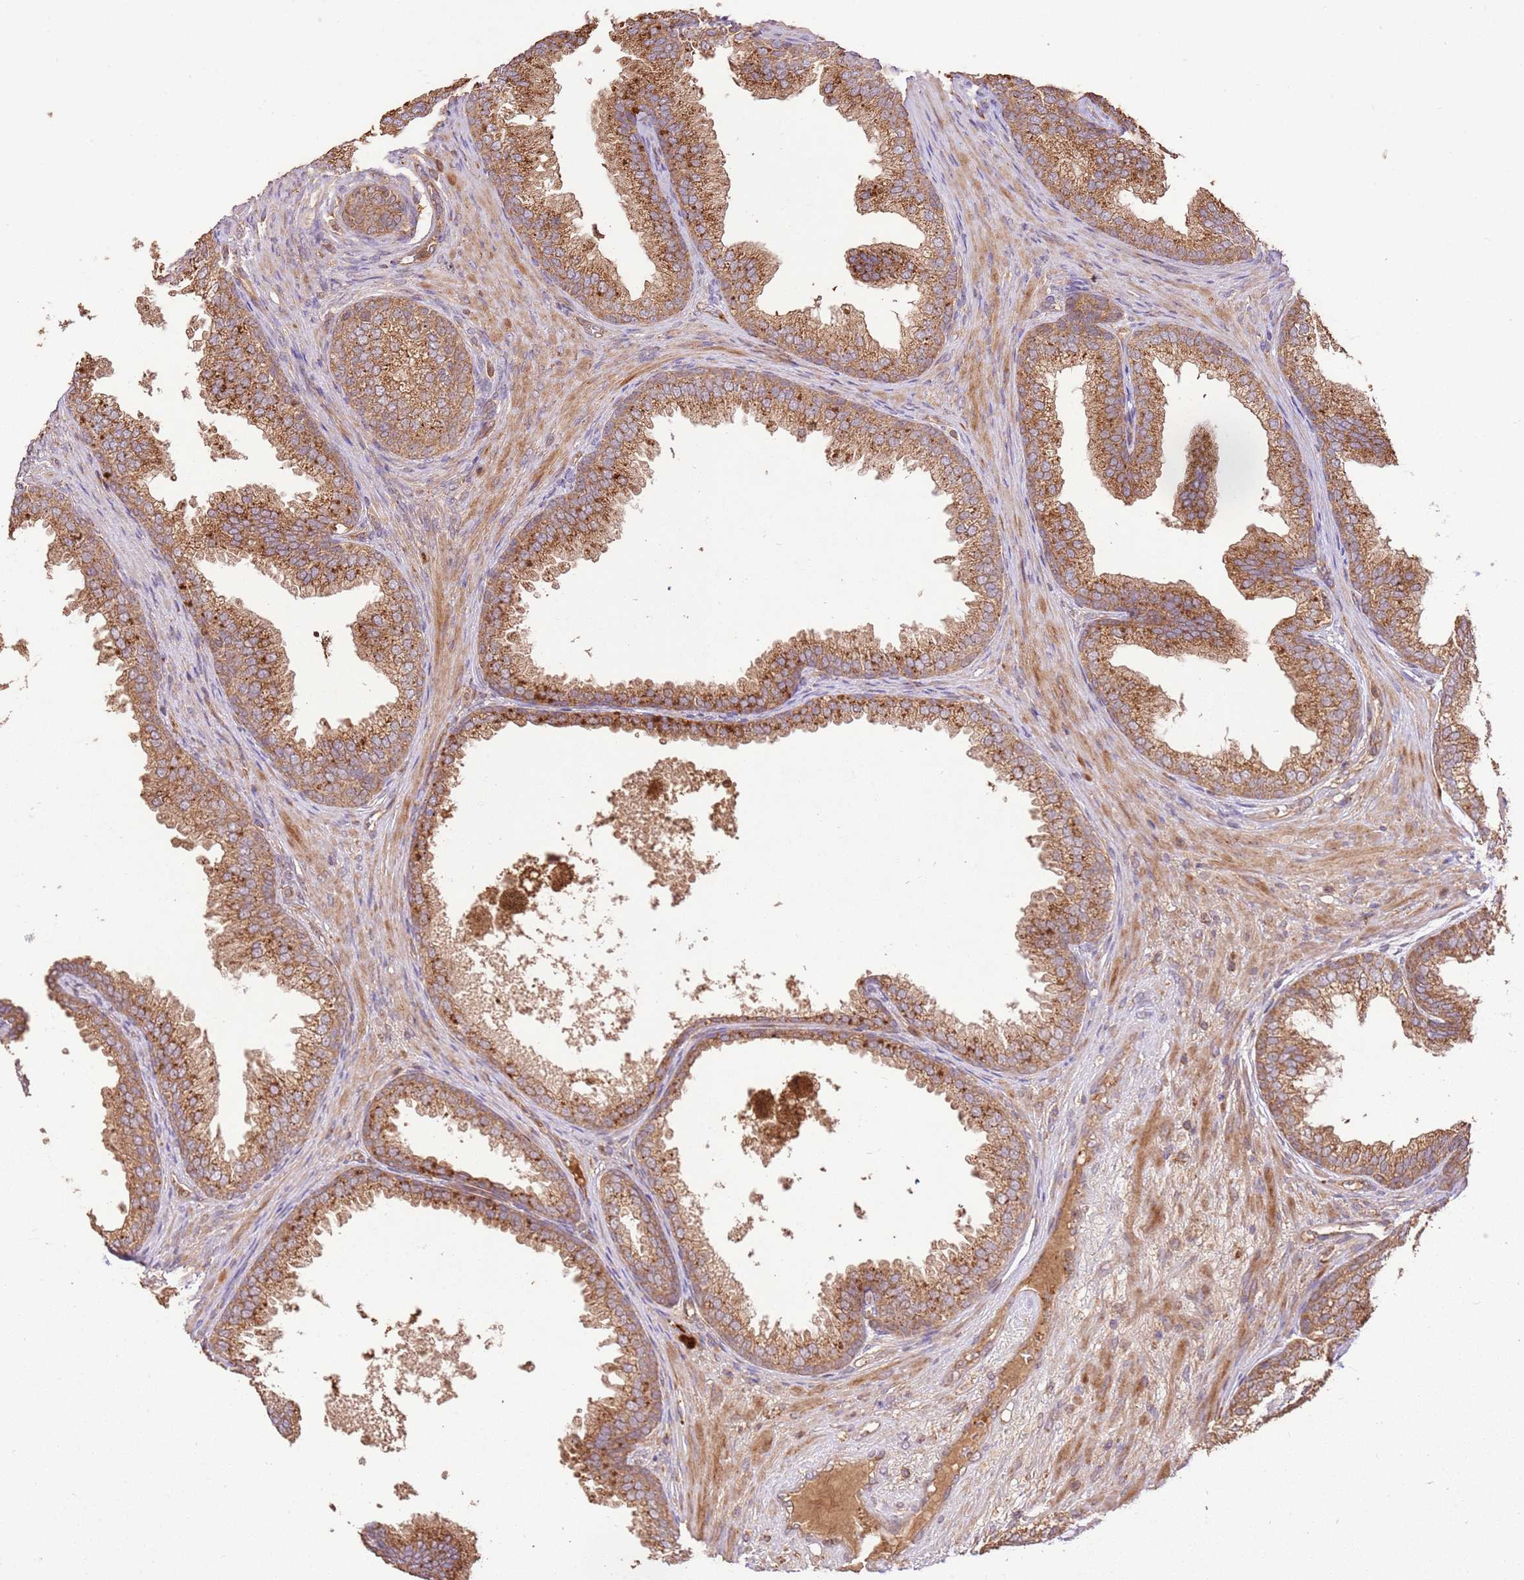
{"staining": {"intensity": "moderate", "quantity": ">75%", "location": "cytoplasmic/membranous"}, "tissue": "prostate", "cell_type": "Glandular cells", "image_type": "normal", "snomed": [{"axis": "morphology", "description": "Normal tissue, NOS"}, {"axis": "topography", "description": "Prostate"}], "caption": "Prostate stained with immunohistochemistry demonstrates moderate cytoplasmic/membranous staining in approximately >75% of glandular cells. Using DAB (brown) and hematoxylin (blue) stains, captured at high magnification using brightfield microscopy.", "gene": "LRRC28", "patient": {"sex": "male", "age": 76}}